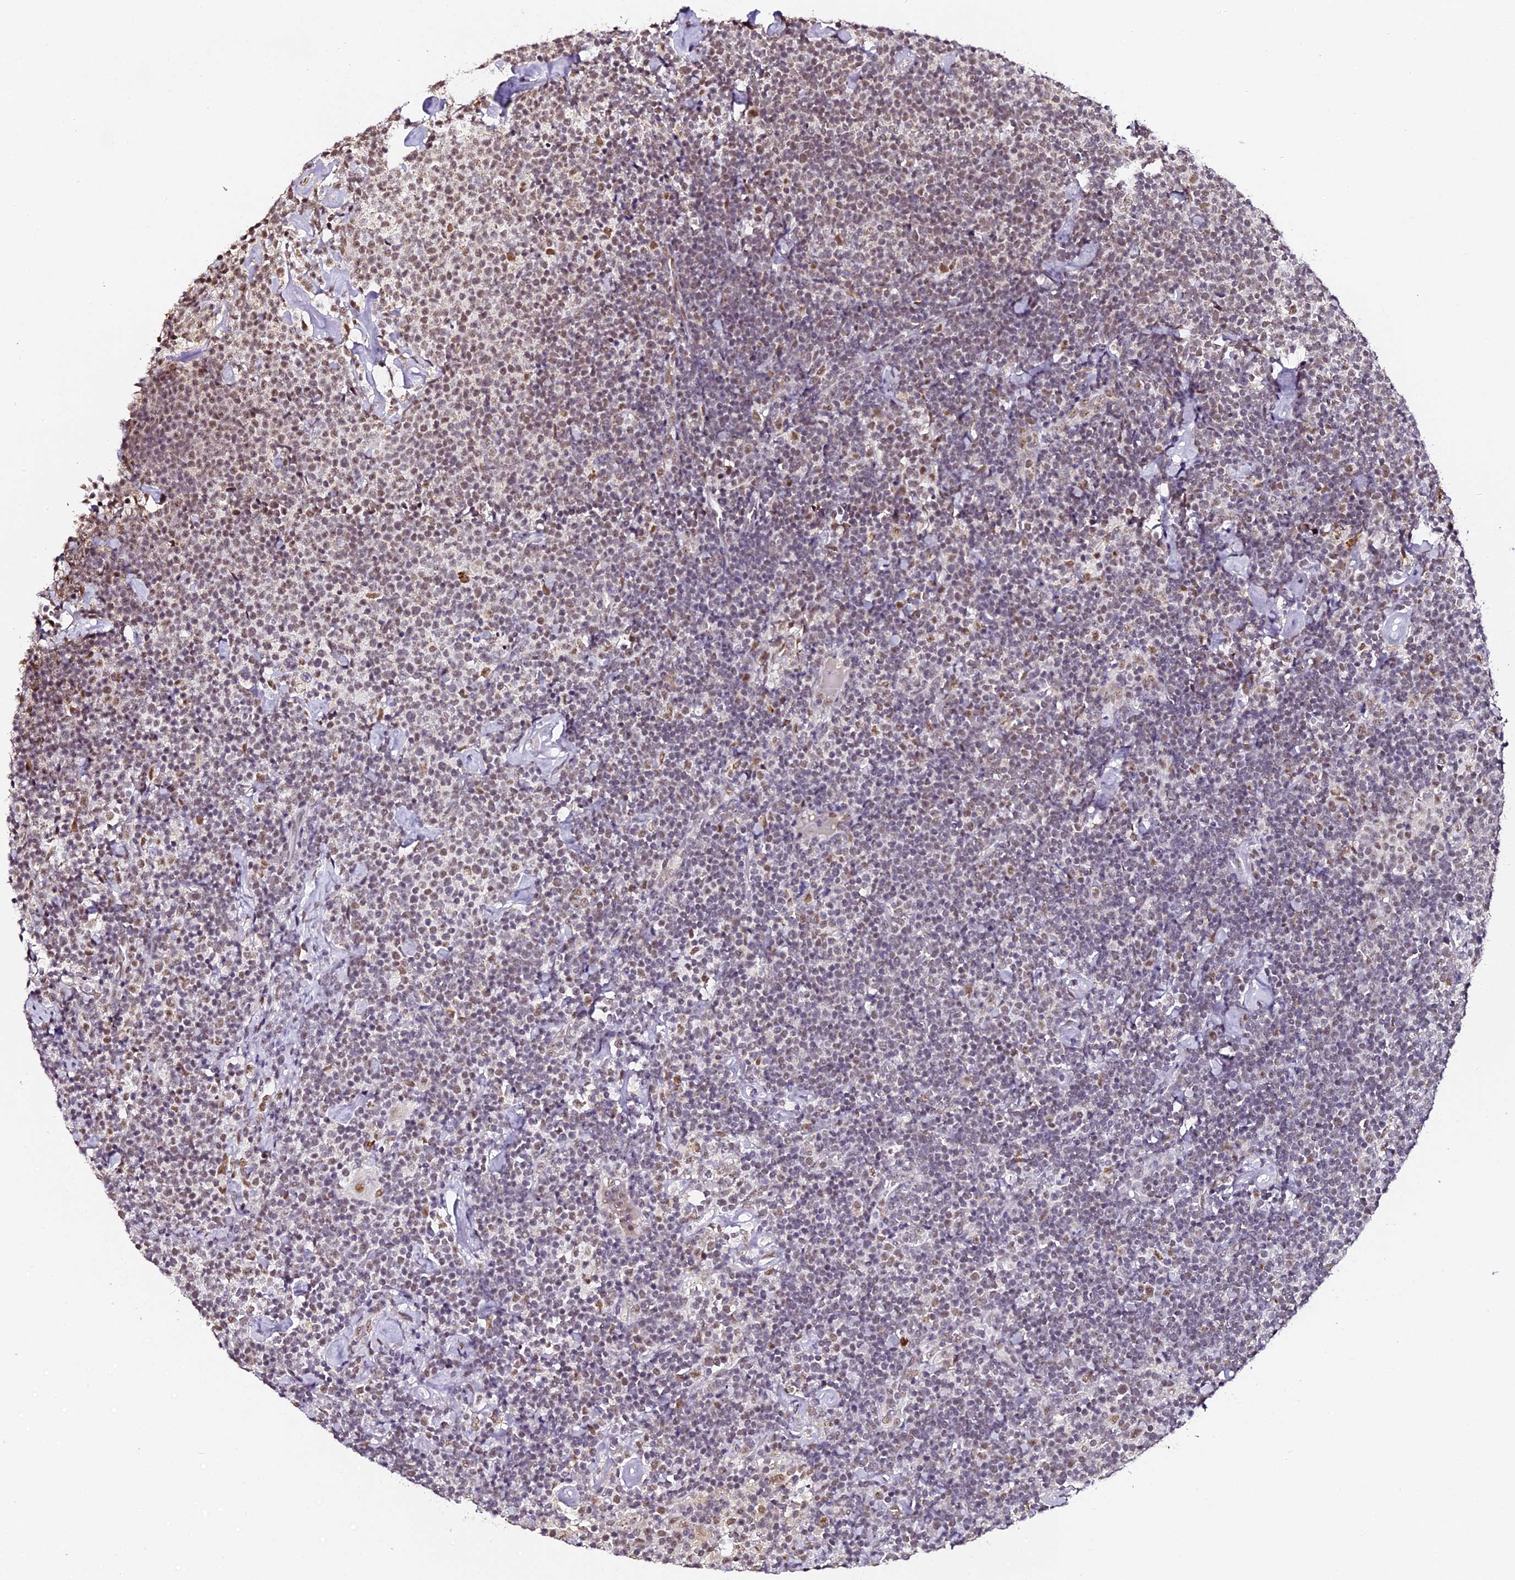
{"staining": {"intensity": "weak", "quantity": "<25%", "location": "nuclear"}, "tissue": "lymphoma", "cell_type": "Tumor cells", "image_type": "cancer", "snomed": [{"axis": "morphology", "description": "Malignant lymphoma, non-Hodgkin's type, High grade"}, {"axis": "topography", "description": "Lymph node"}], "caption": "A photomicrograph of high-grade malignant lymphoma, non-Hodgkin's type stained for a protein demonstrates no brown staining in tumor cells.", "gene": "NCBP1", "patient": {"sex": "male", "age": 61}}